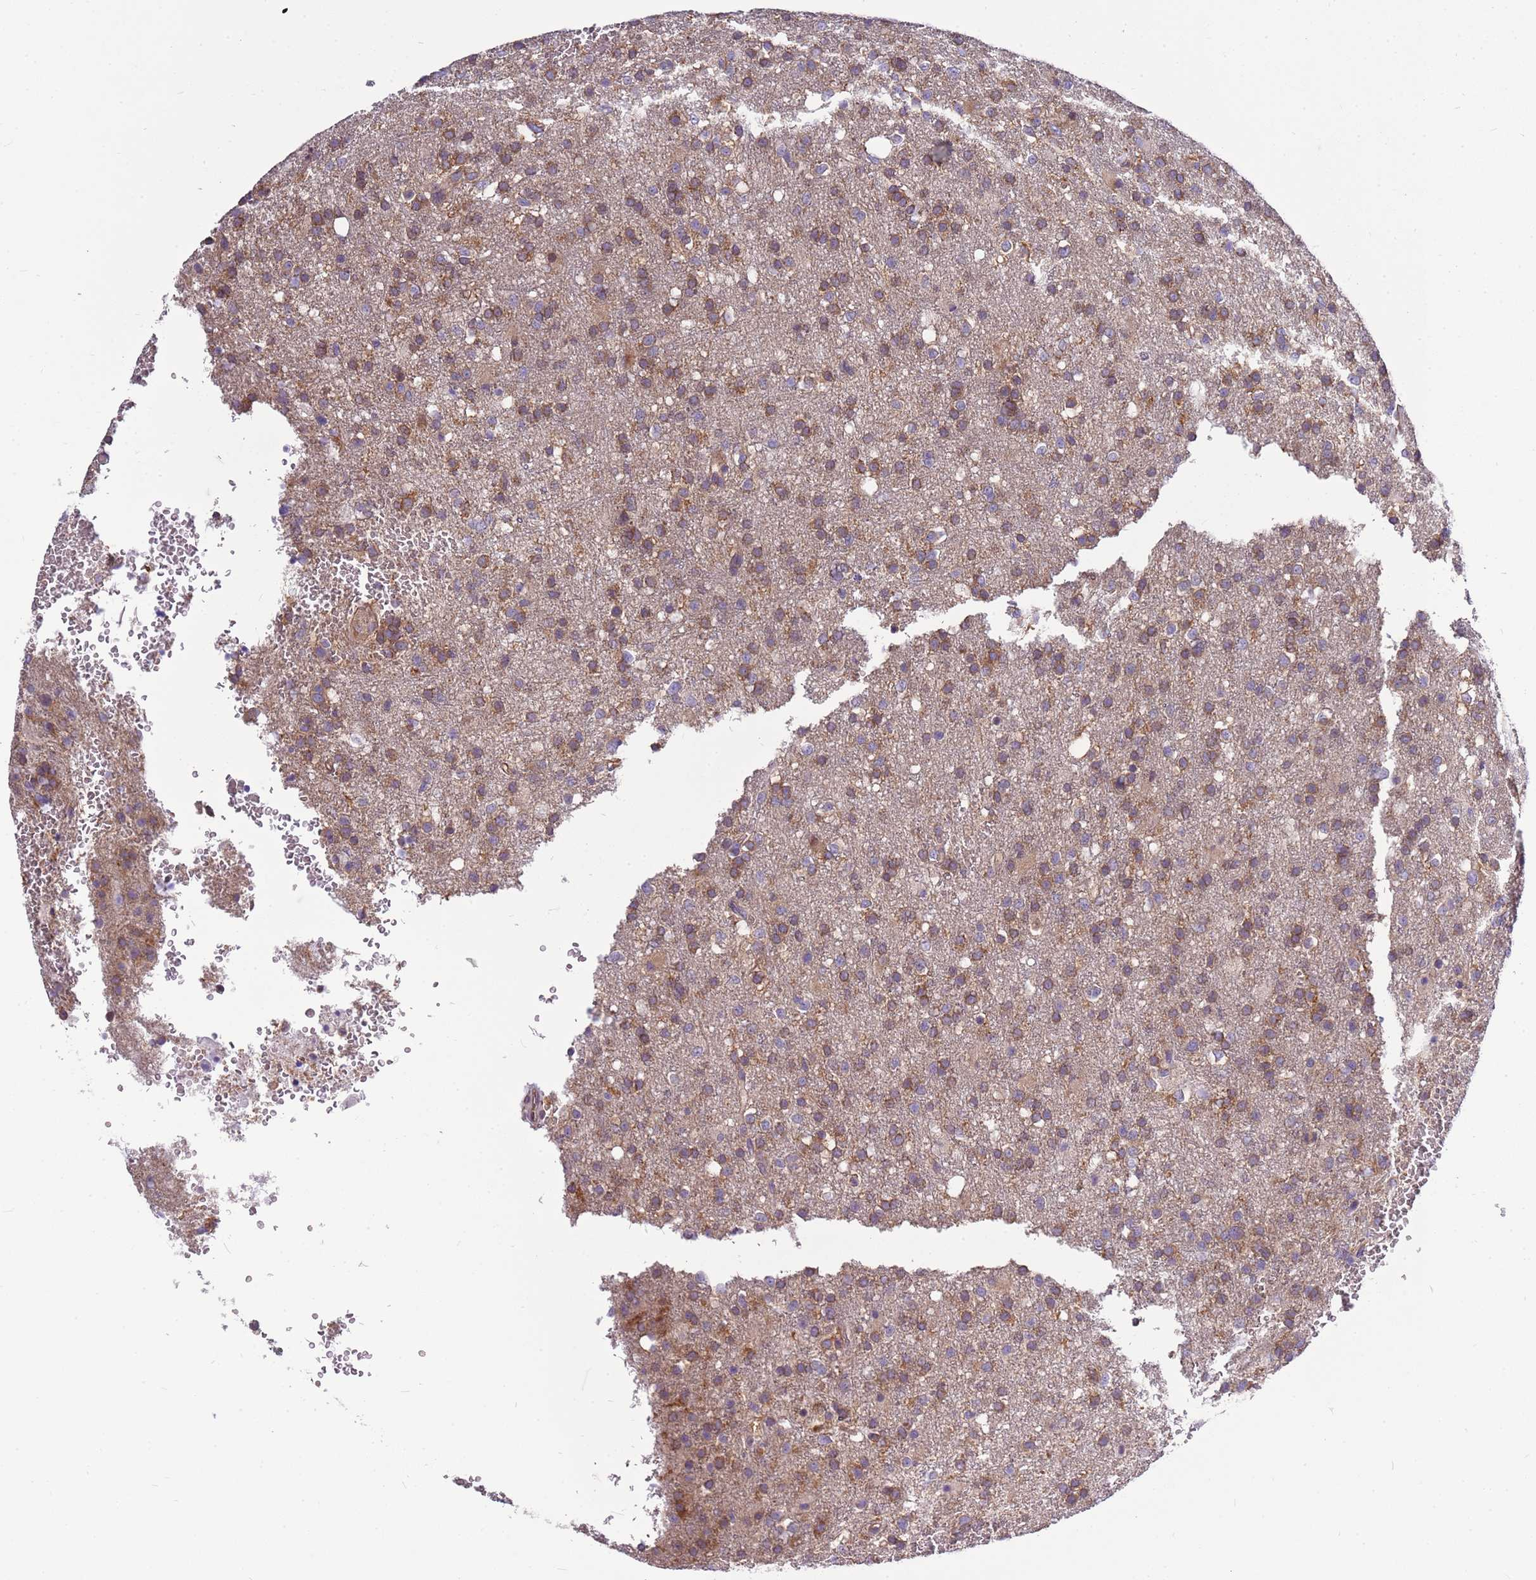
{"staining": {"intensity": "moderate", "quantity": ">75%", "location": "cytoplasmic/membranous"}, "tissue": "glioma", "cell_type": "Tumor cells", "image_type": "cancer", "snomed": [{"axis": "morphology", "description": "Glioma, malignant, High grade"}, {"axis": "topography", "description": "Brain"}], "caption": "Immunohistochemical staining of human malignant glioma (high-grade) displays medium levels of moderate cytoplasmic/membranous positivity in approximately >75% of tumor cells.", "gene": "ATXN2L", "patient": {"sex": "female", "age": 74}}